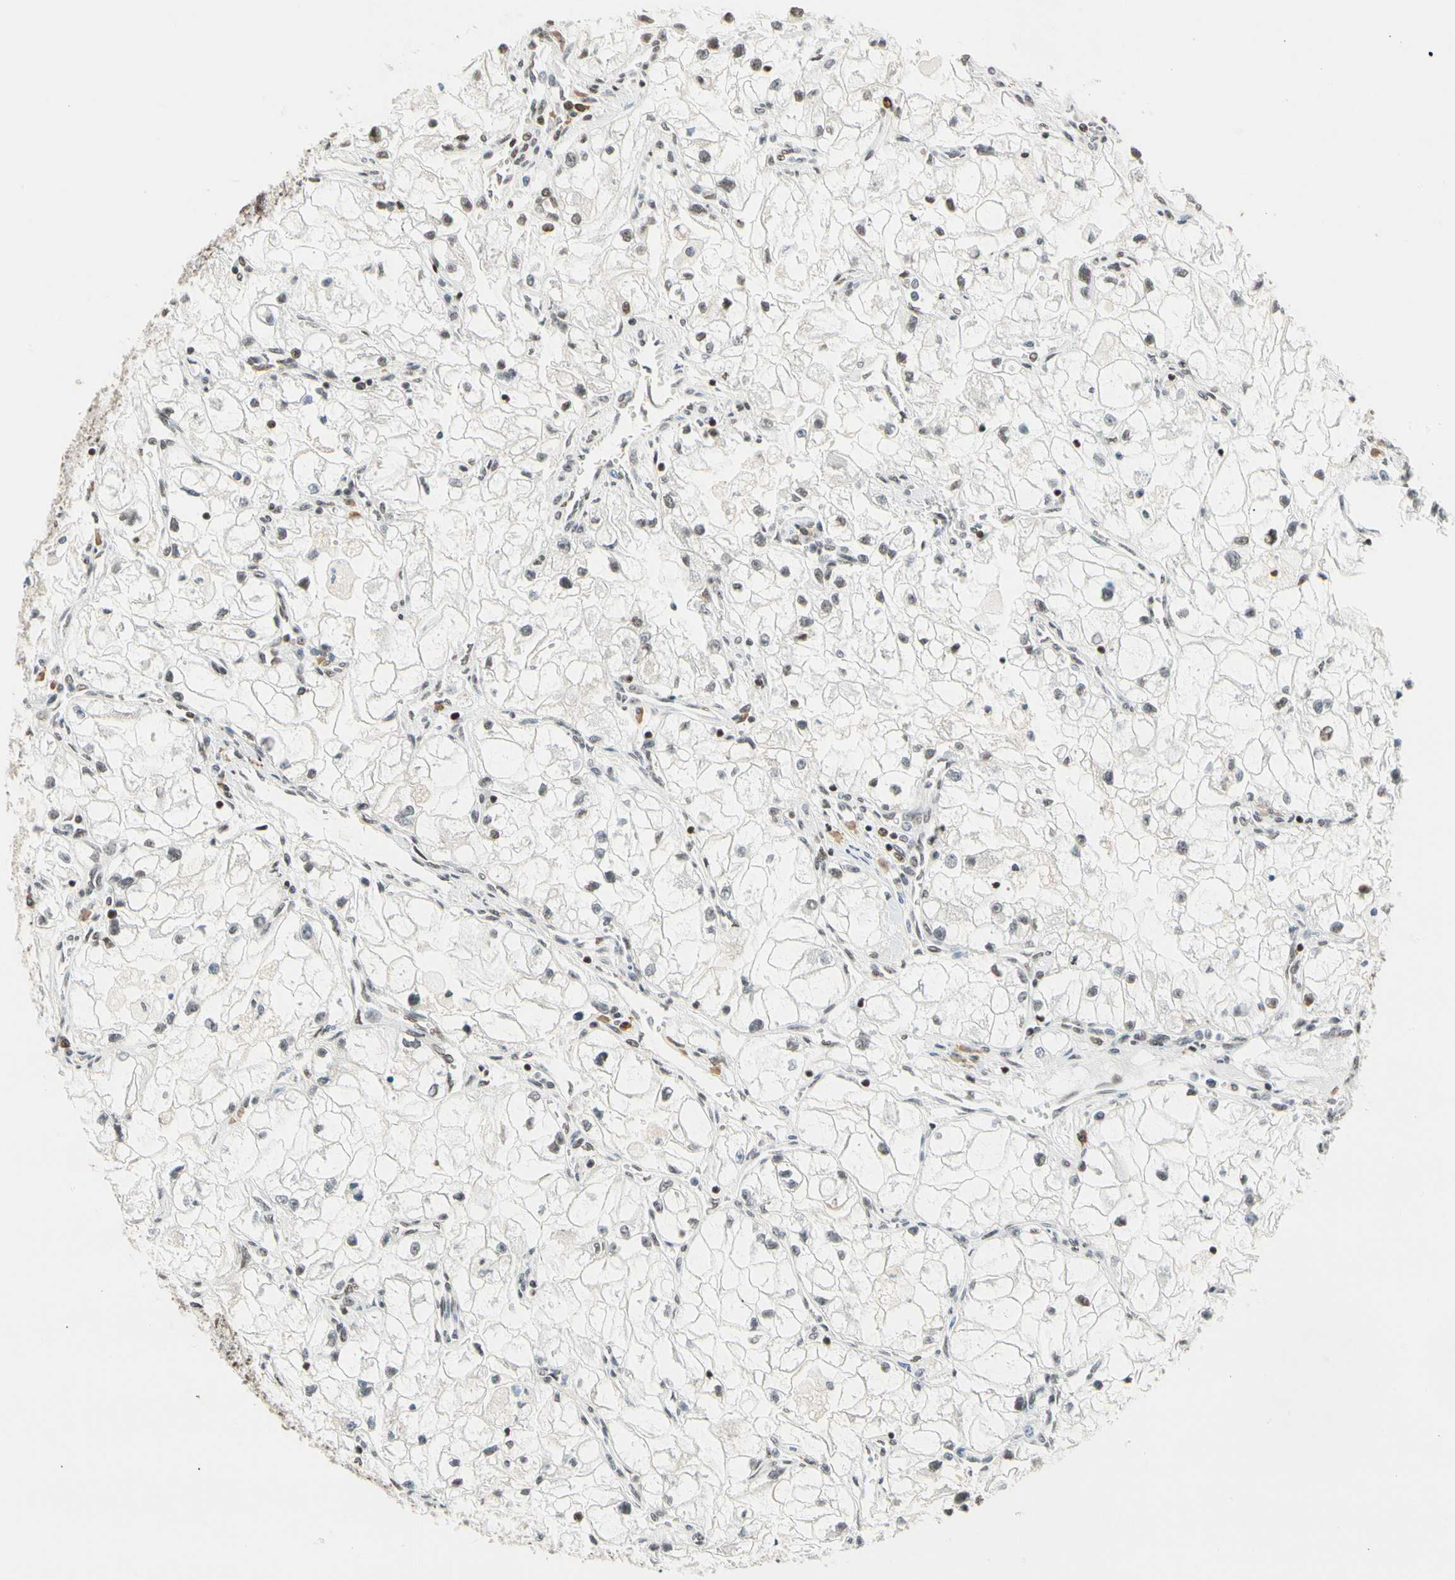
{"staining": {"intensity": "weak", "quantity": "25%-75%", "location": "nuclear"}, "tissue": "renal cancer", "cell_type": "Tumor cells", "image_type": "cancer", "snomed": [{"axis": "morphology", "description": "Adenocarcinoma, NOS"}, {"axis": "topography", "description": "Kidney"}], "caption": "Approximately 25%-75% of tumor cells in adenocarcinoma (renal) demonstrate weak nuclear protein positivity as visualized by brown immunohistochemical staining.", "gene": "ZSCAN16", "patient": {"sex": "female", "age": 70}}